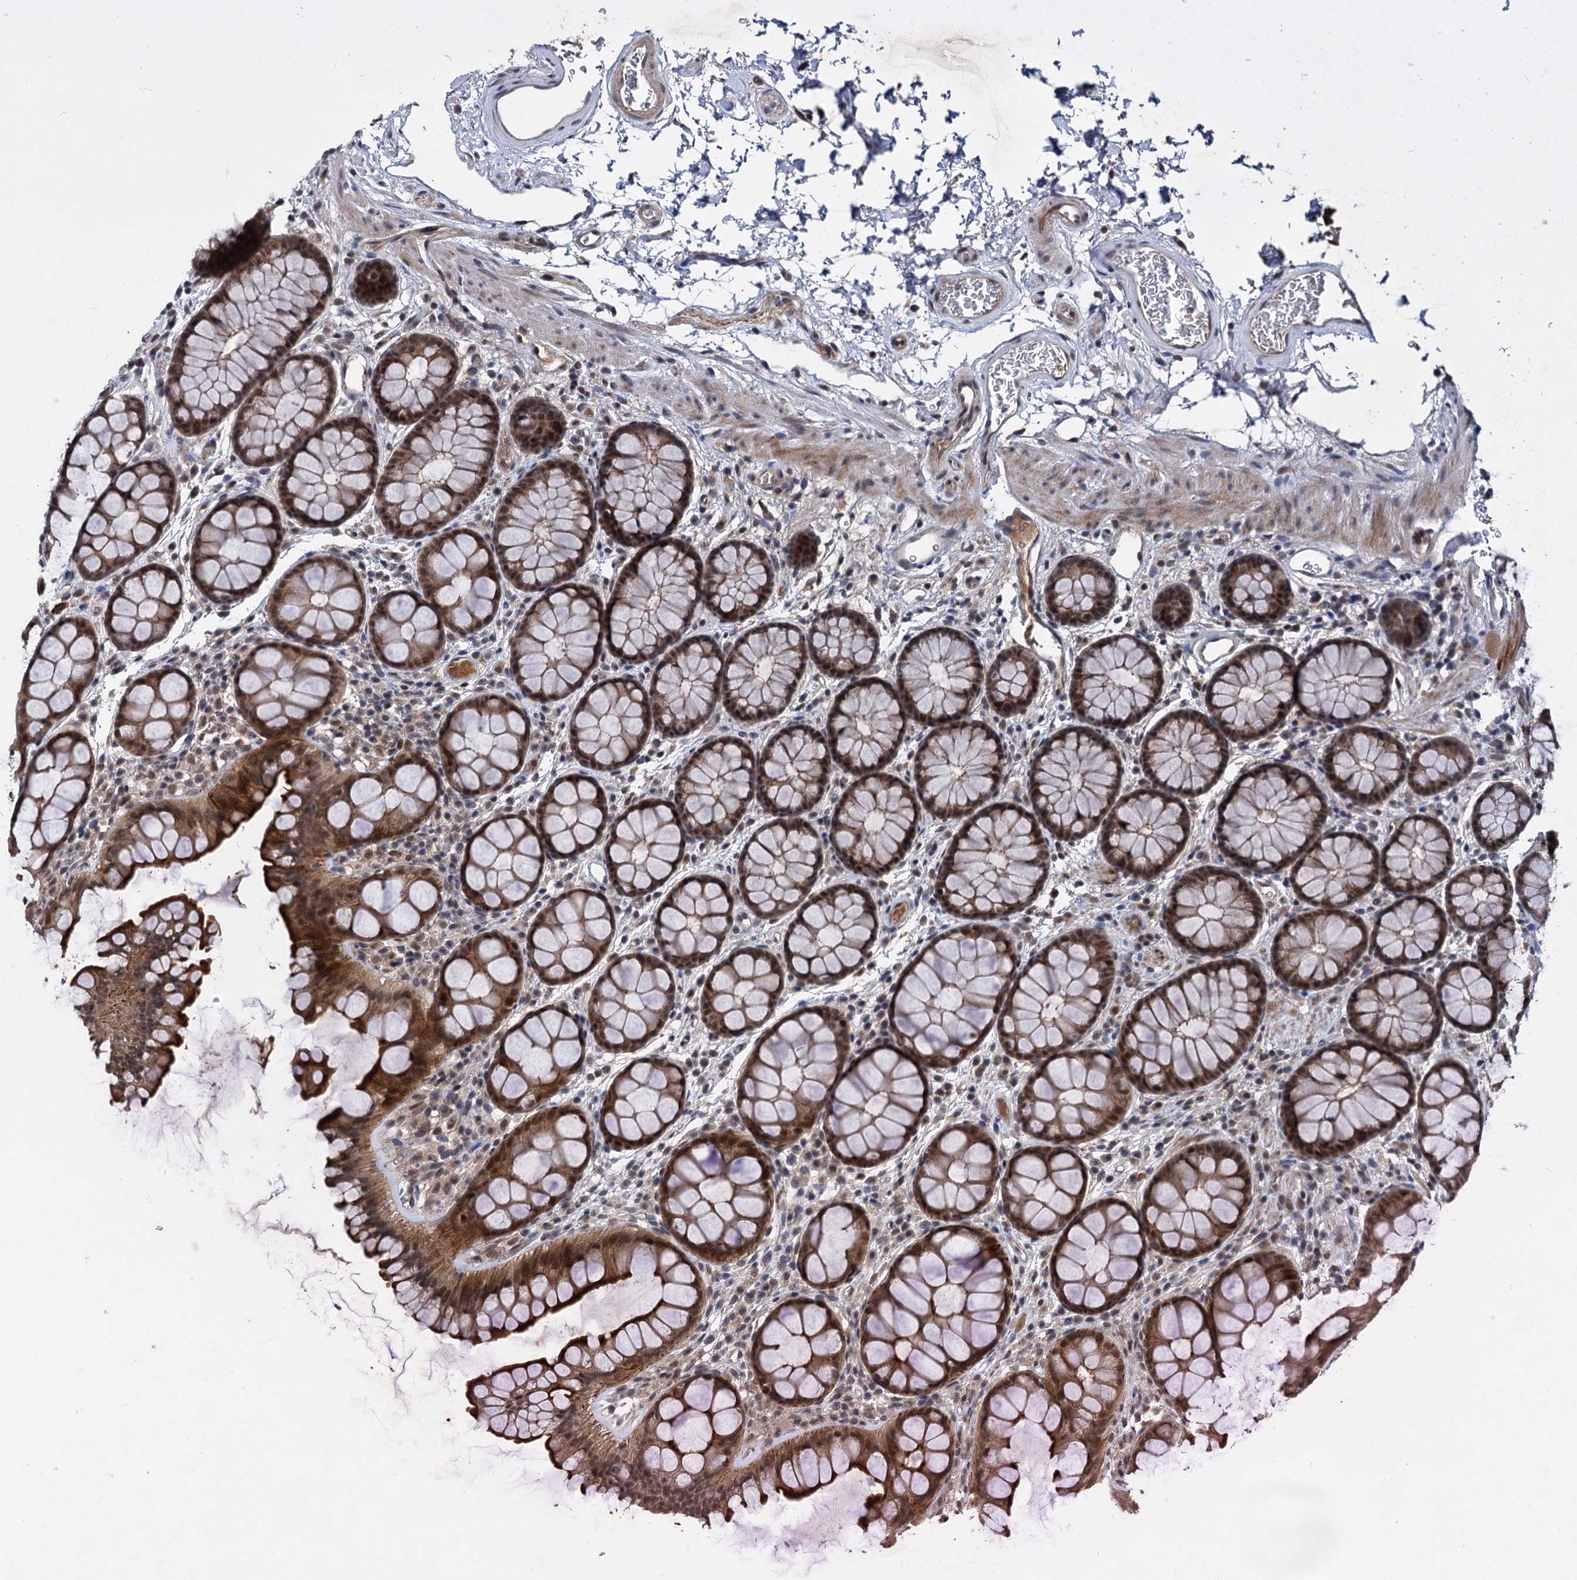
{"staining": {"intensity": "moderate", "quantity": ">75%", "location": "nuclear"}, "tissue": "colon", "cell_type": "Endothelial cells", "image_type": "normal", "snomed": [{"axis": "morphology", "description": "Normal tissue, NOS"}, {"axis": "topography", "description": "Colon"}], "caption": "Brown immunohistochemical staining in benign colon reveals moderate nuclear positivity in approximately >75% of endothelial cells. (DAB (3,3'-diaminobenzidine) IHC with brightfield microscopy, high magnification).", "gene": "RITA1", "patient": {"sex": "female", "age": 82}}